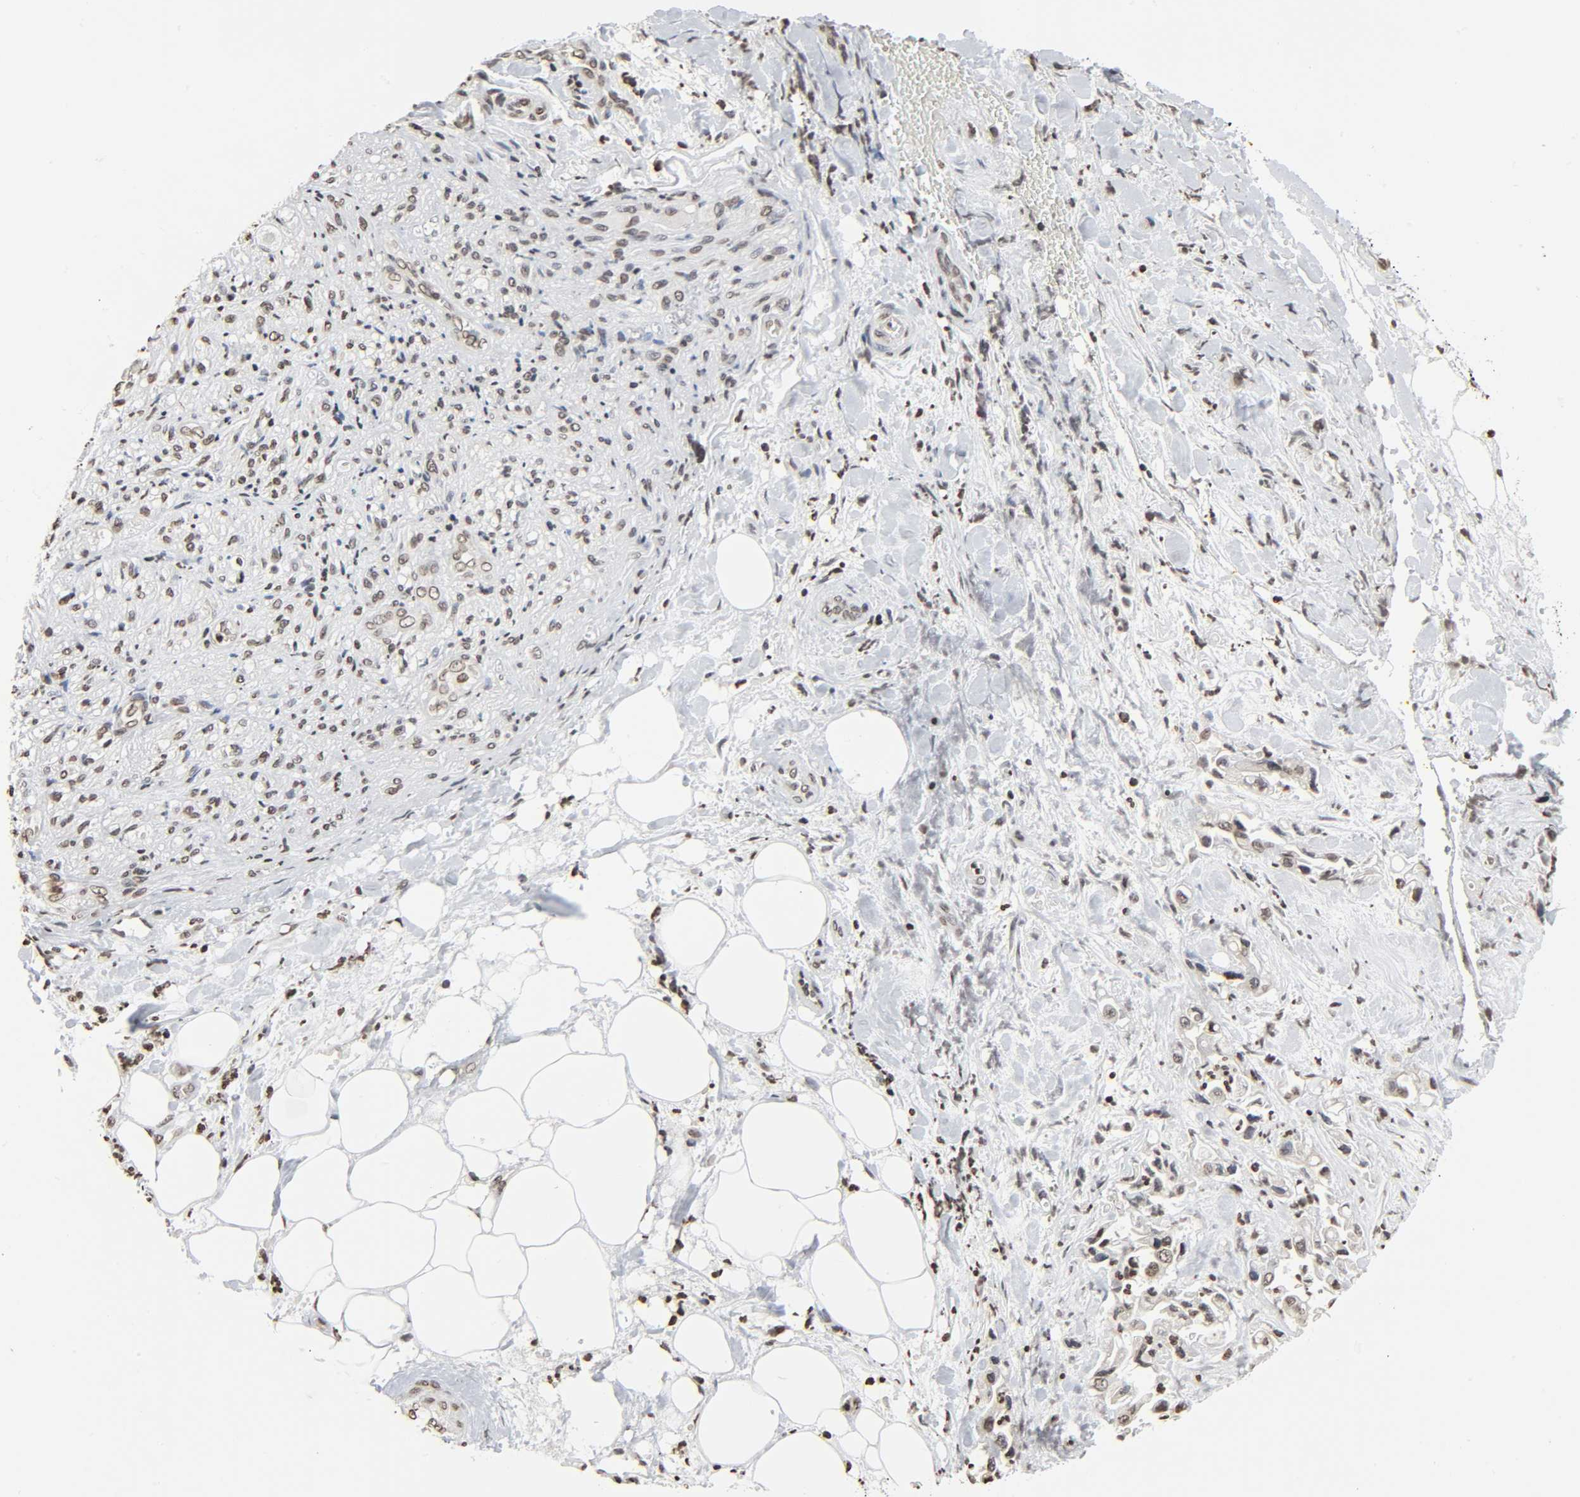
{"staining": {"intensity": "moderate", "quantity": ">75%", "location": "nuclear"}, "tissue": "pancreatic cancer", "cell_type": "Tumor cells", "image_type": "cancer", "snomed": [{"axis": "morphology", "description": "Adenocarcinoma, NOS"}, {"axis": "topography", "description": "Pancreas"}], "caption": "IHC (DAB (3,3'-diaminobenzidine)) staining of human pancreatic cancer displays moderate nuclear protein staining in about >75% of tumor cells.", "gene": "ELAVL1", "patient": {"sex": "male", "age": 70}}